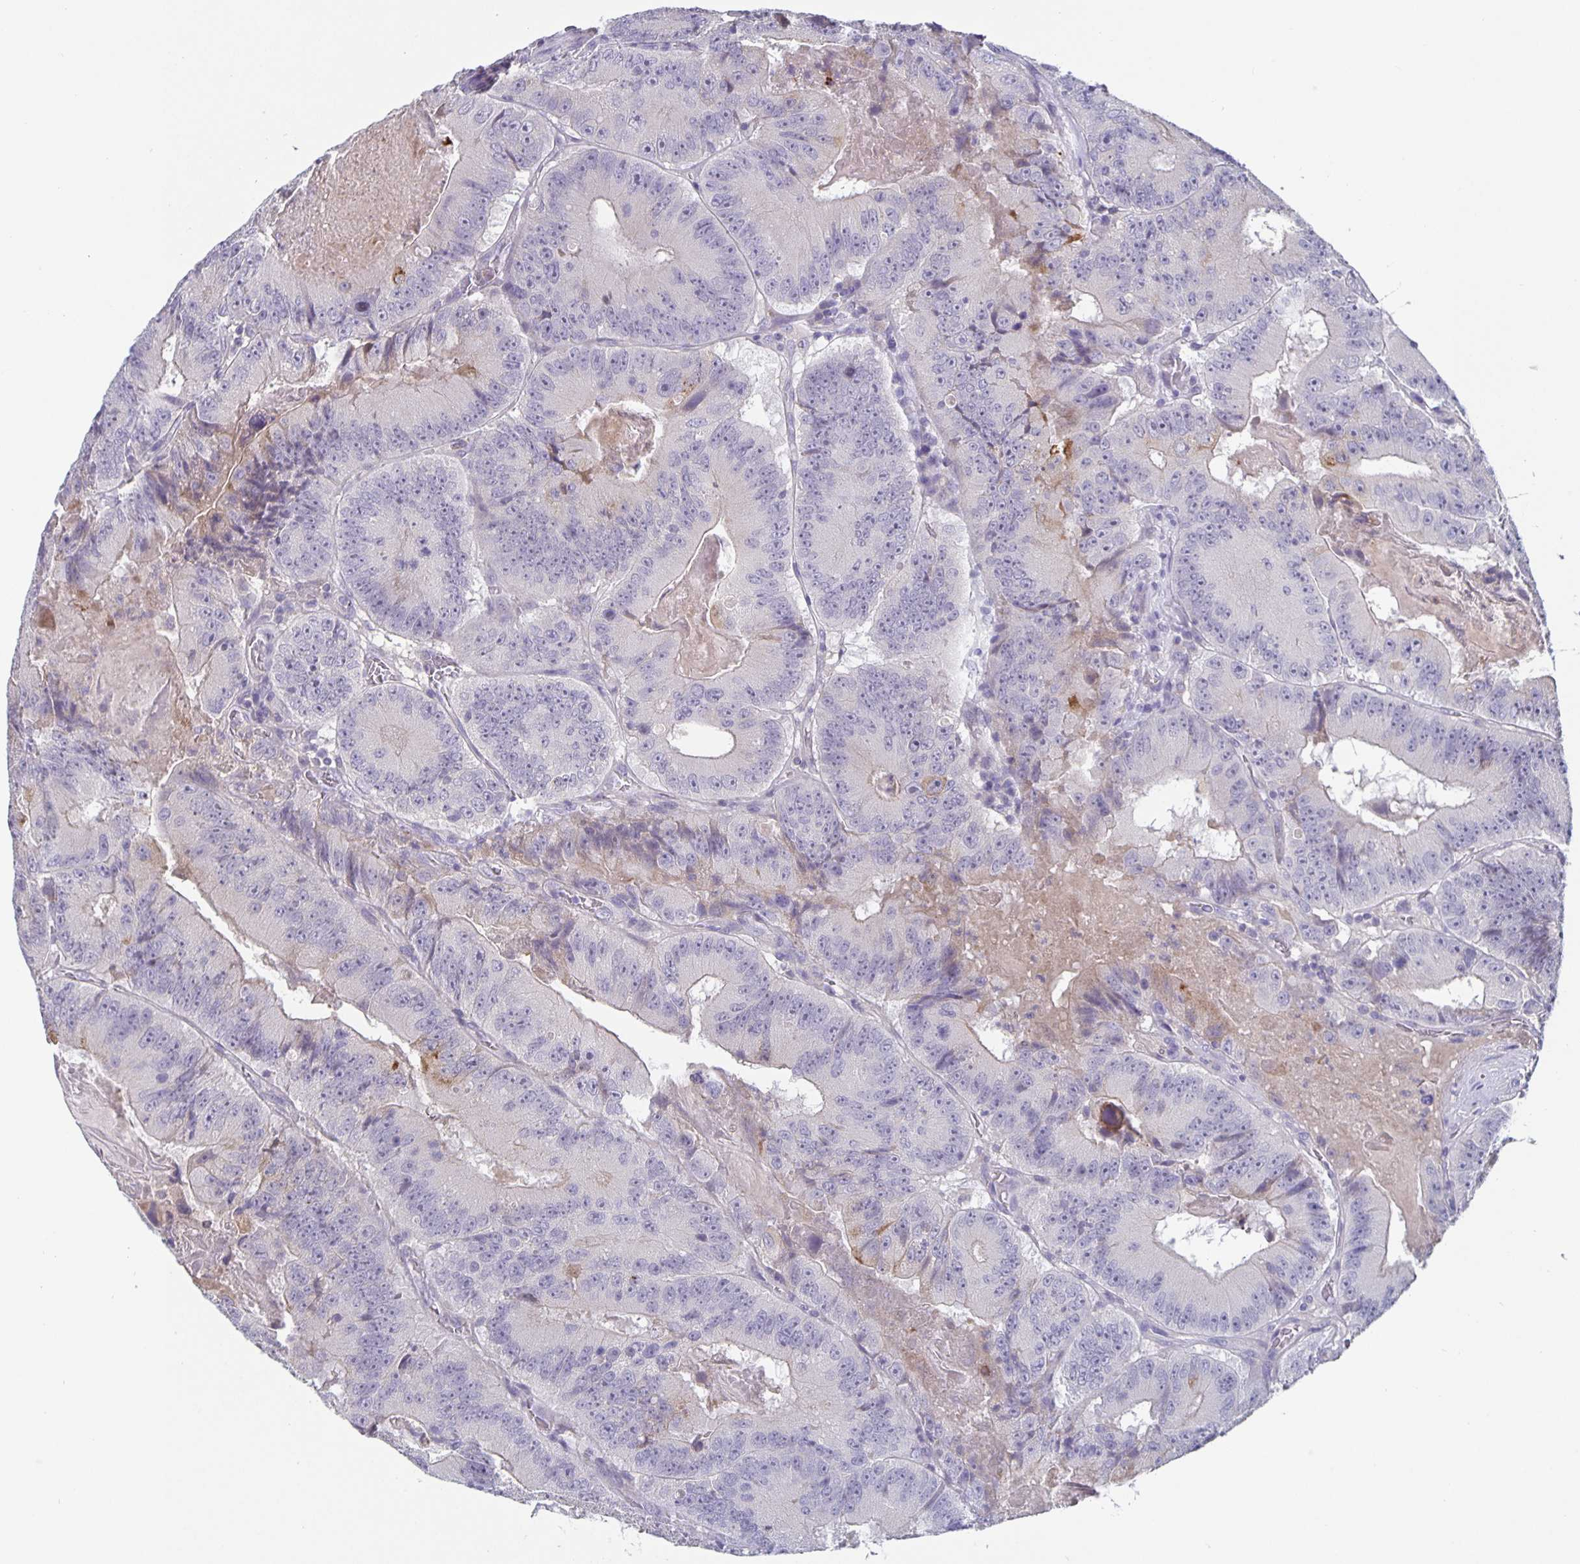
{"staining": {"intensity": "negative", "quantity": "none", "location": "none"}, "tissue": "colorectal cancer", "cell_type": "Tumor cells", "image_type": "cancer", "snomed": [{"axis": "morphology", "description": "Adenocarcinoma, NOS"}, {"axis": "topography", "description": "Colon"}], "caption": "IHC of human colorectal cancer (adenocarcinoma) exhibits no expression in tumor cells.", "gene": "GDF15", "patient": {"sex": "female", "age": 86}}